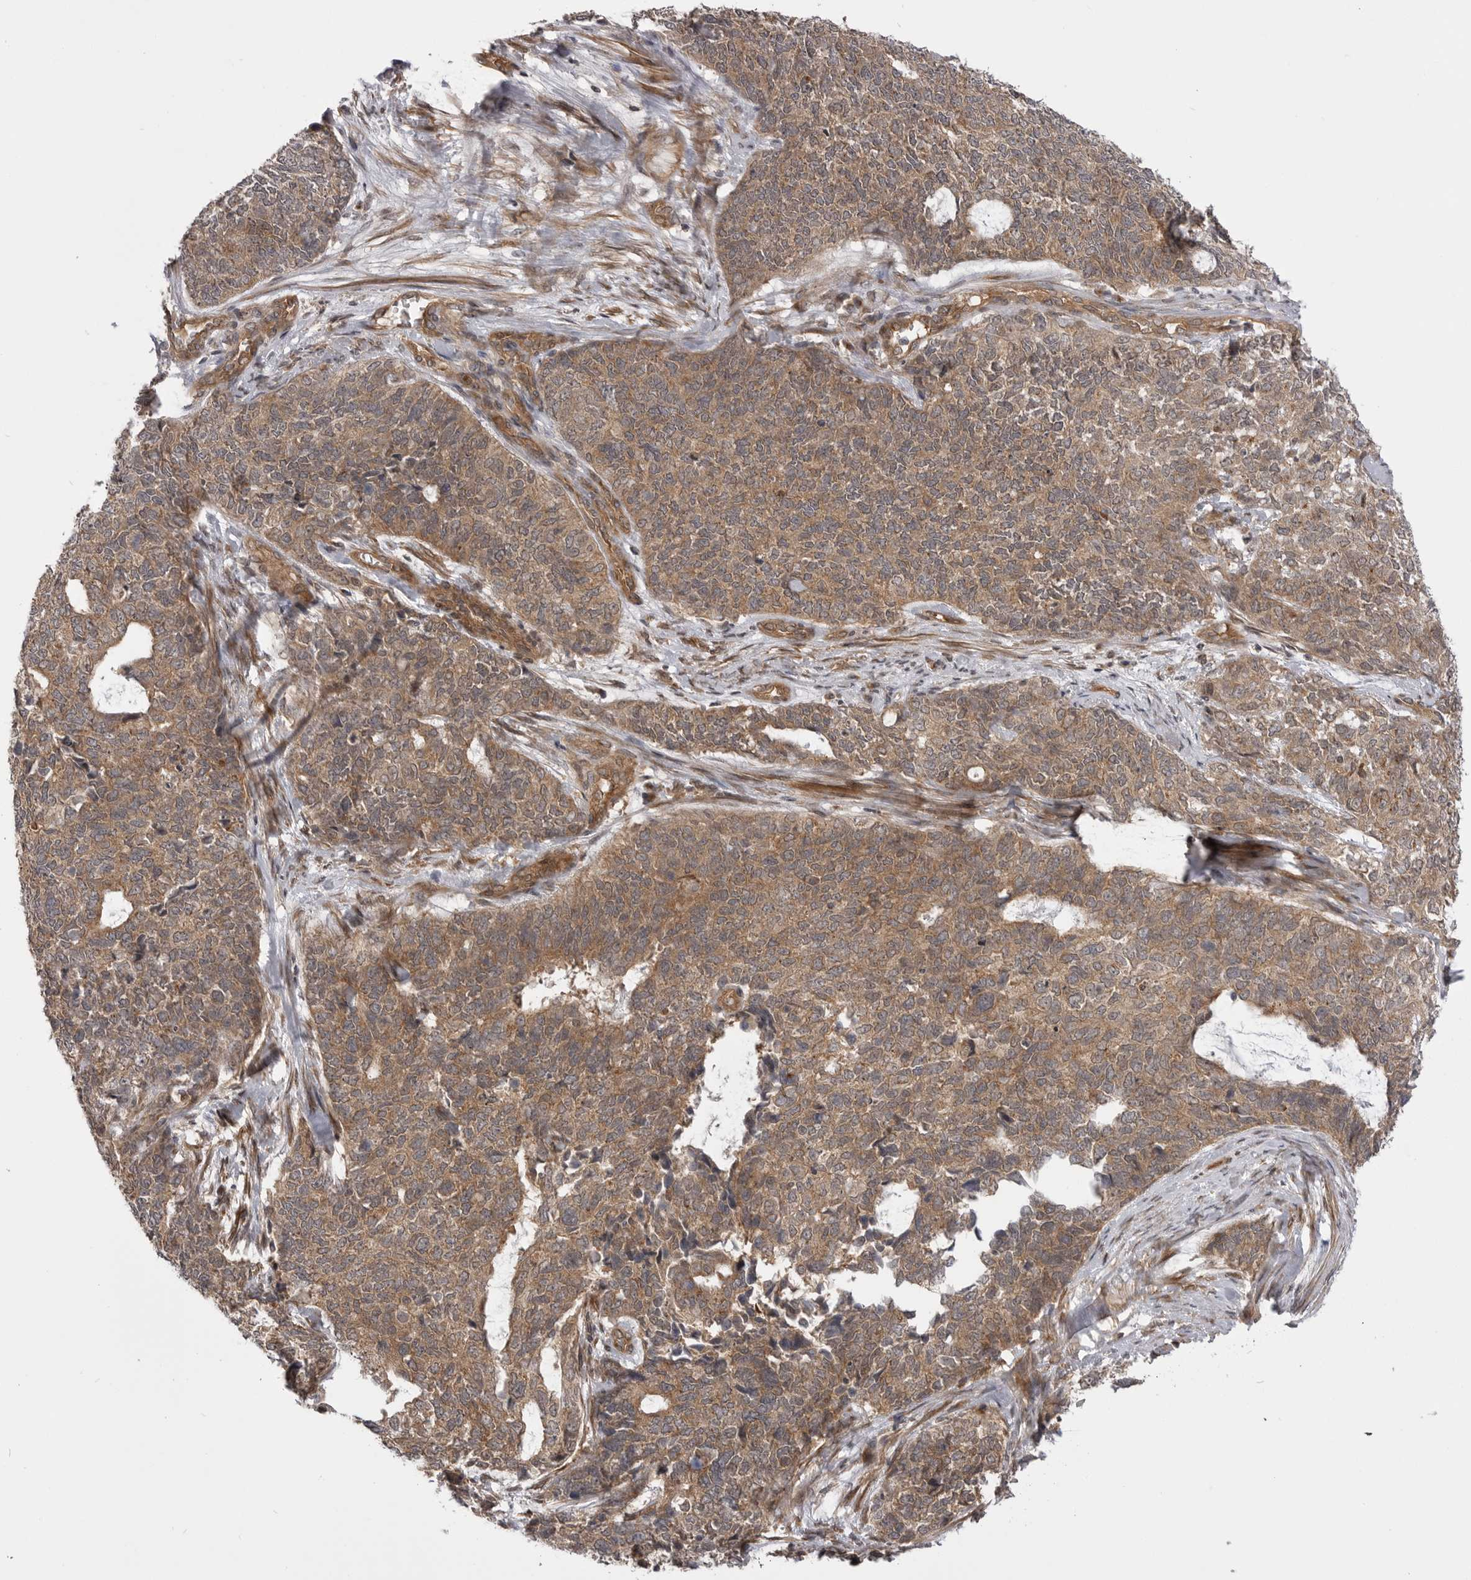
{"staining": {"intensity": "moderate", "quantity": ">75%", "location": "cytoplasmic/membranous"}, "tissue": "cervical cancer", "cell_type": "Tumor cells", "image_type": "cancer", "snomed": [{"axis": "morphology", "description": "Squamous cell carcinoma, NOS"}, {"axis": "topography", "description": "Cervix"}], "caption": "Cervical squamous cell carcinoma stained for a protein (brown) displays moderate cytoplasmic/membranous positive positivity in about >75% of tumor cells.", "gene": "PDCL", "patient": {"sex": "female", "age": 63}}